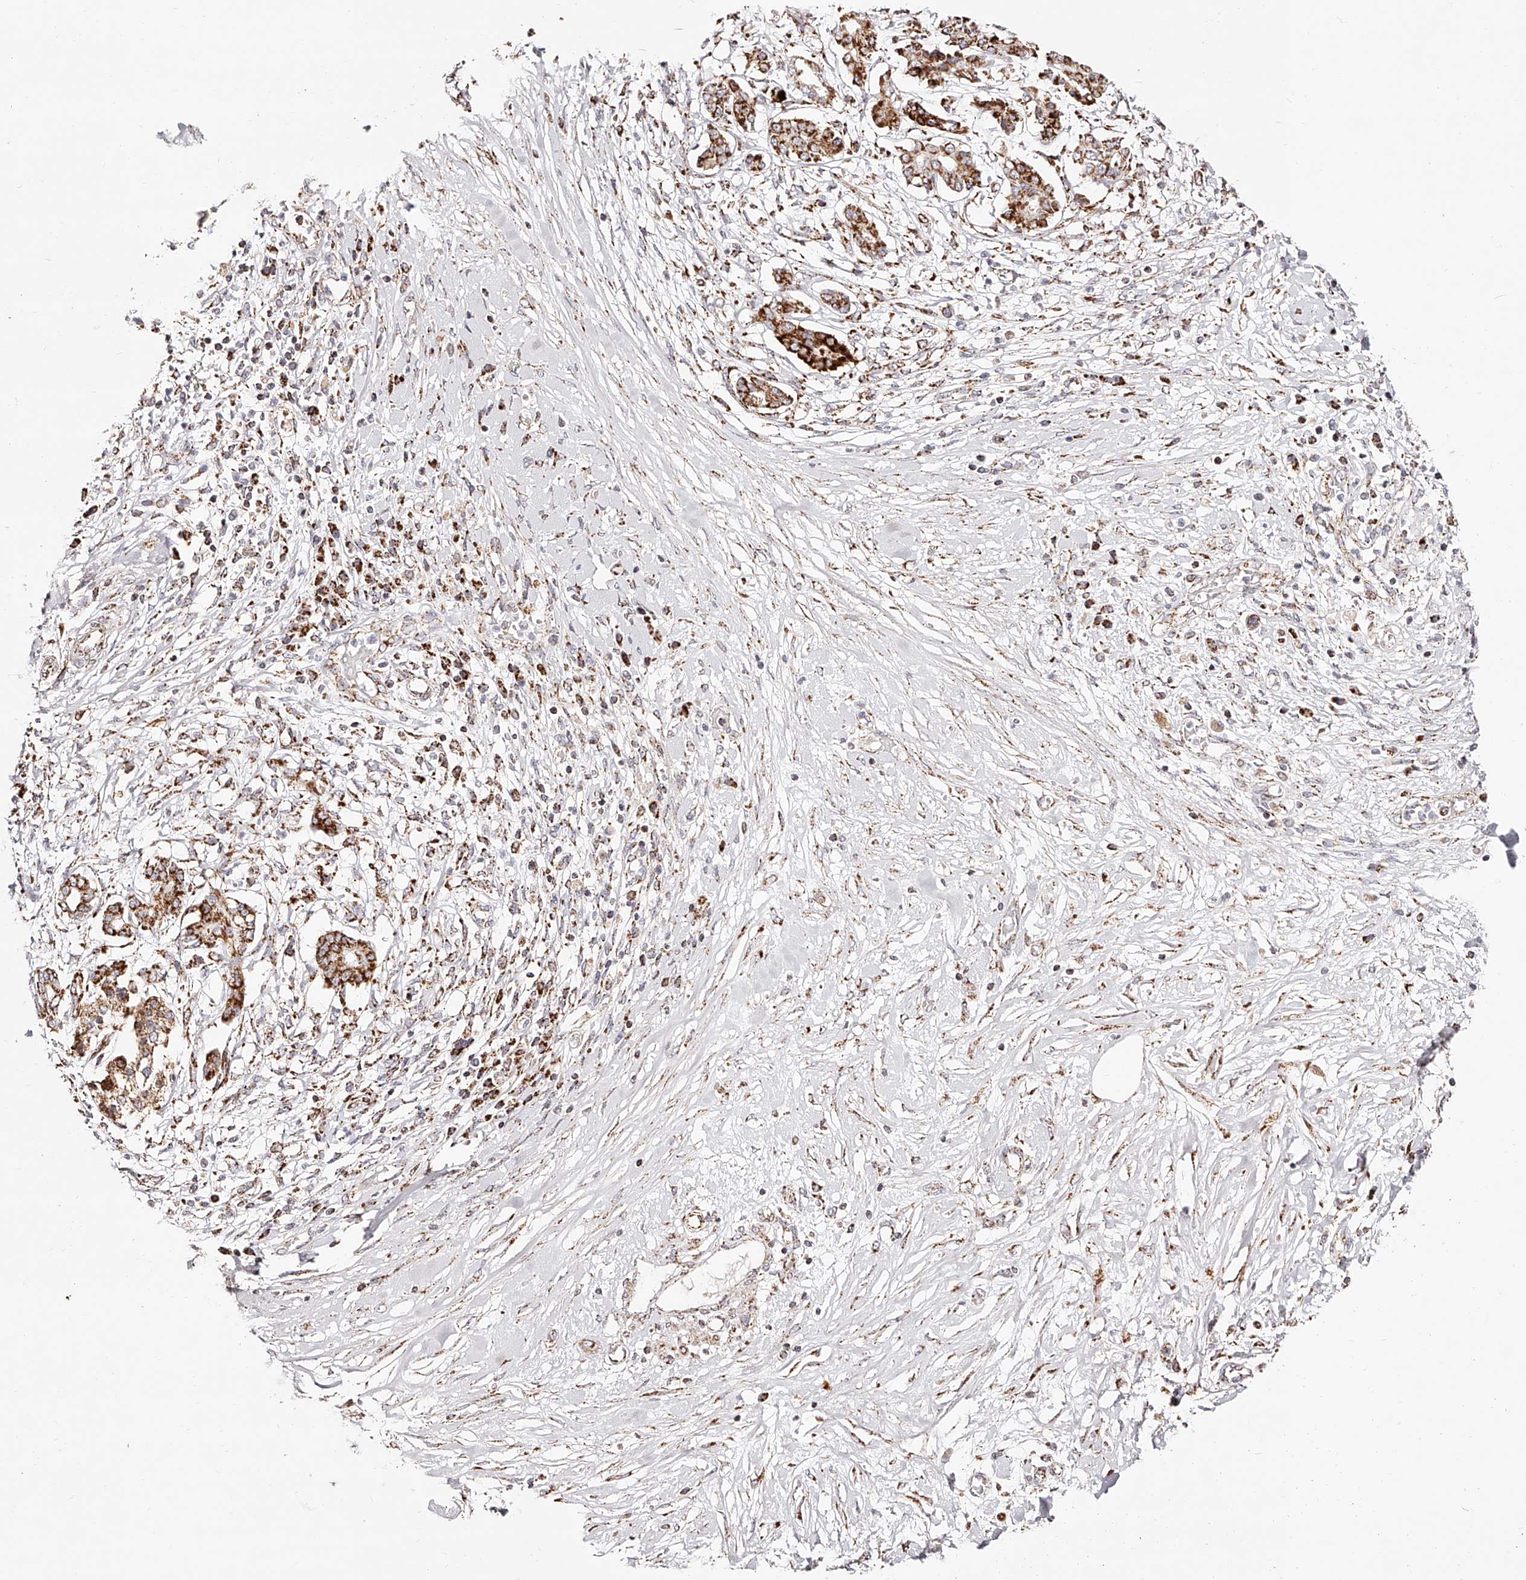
{"staining": {"intensity": "strong", "quantity": "25%-75%", "location": "cytoplasmic/membranous"}, "tissue": "pancreatic cancer", "cell_type": "Tumor cells", "image_type": "cancer", "snomed": [{"axis": "morphology", "description": "Inflammation, NOS"}, {"axis": "morphology", "description": "Adenocarcinoma, NOS"}, {"axis": "topography", "description": "Pancreas"}], "caption": "Protein staining exhibits strong cytoplasmic/membranous expression in about 25%-75% of tumor cells in pancreatic cancer.", "gene": "NDUFV3", "patient": {"sex": "female", "age": 56}}